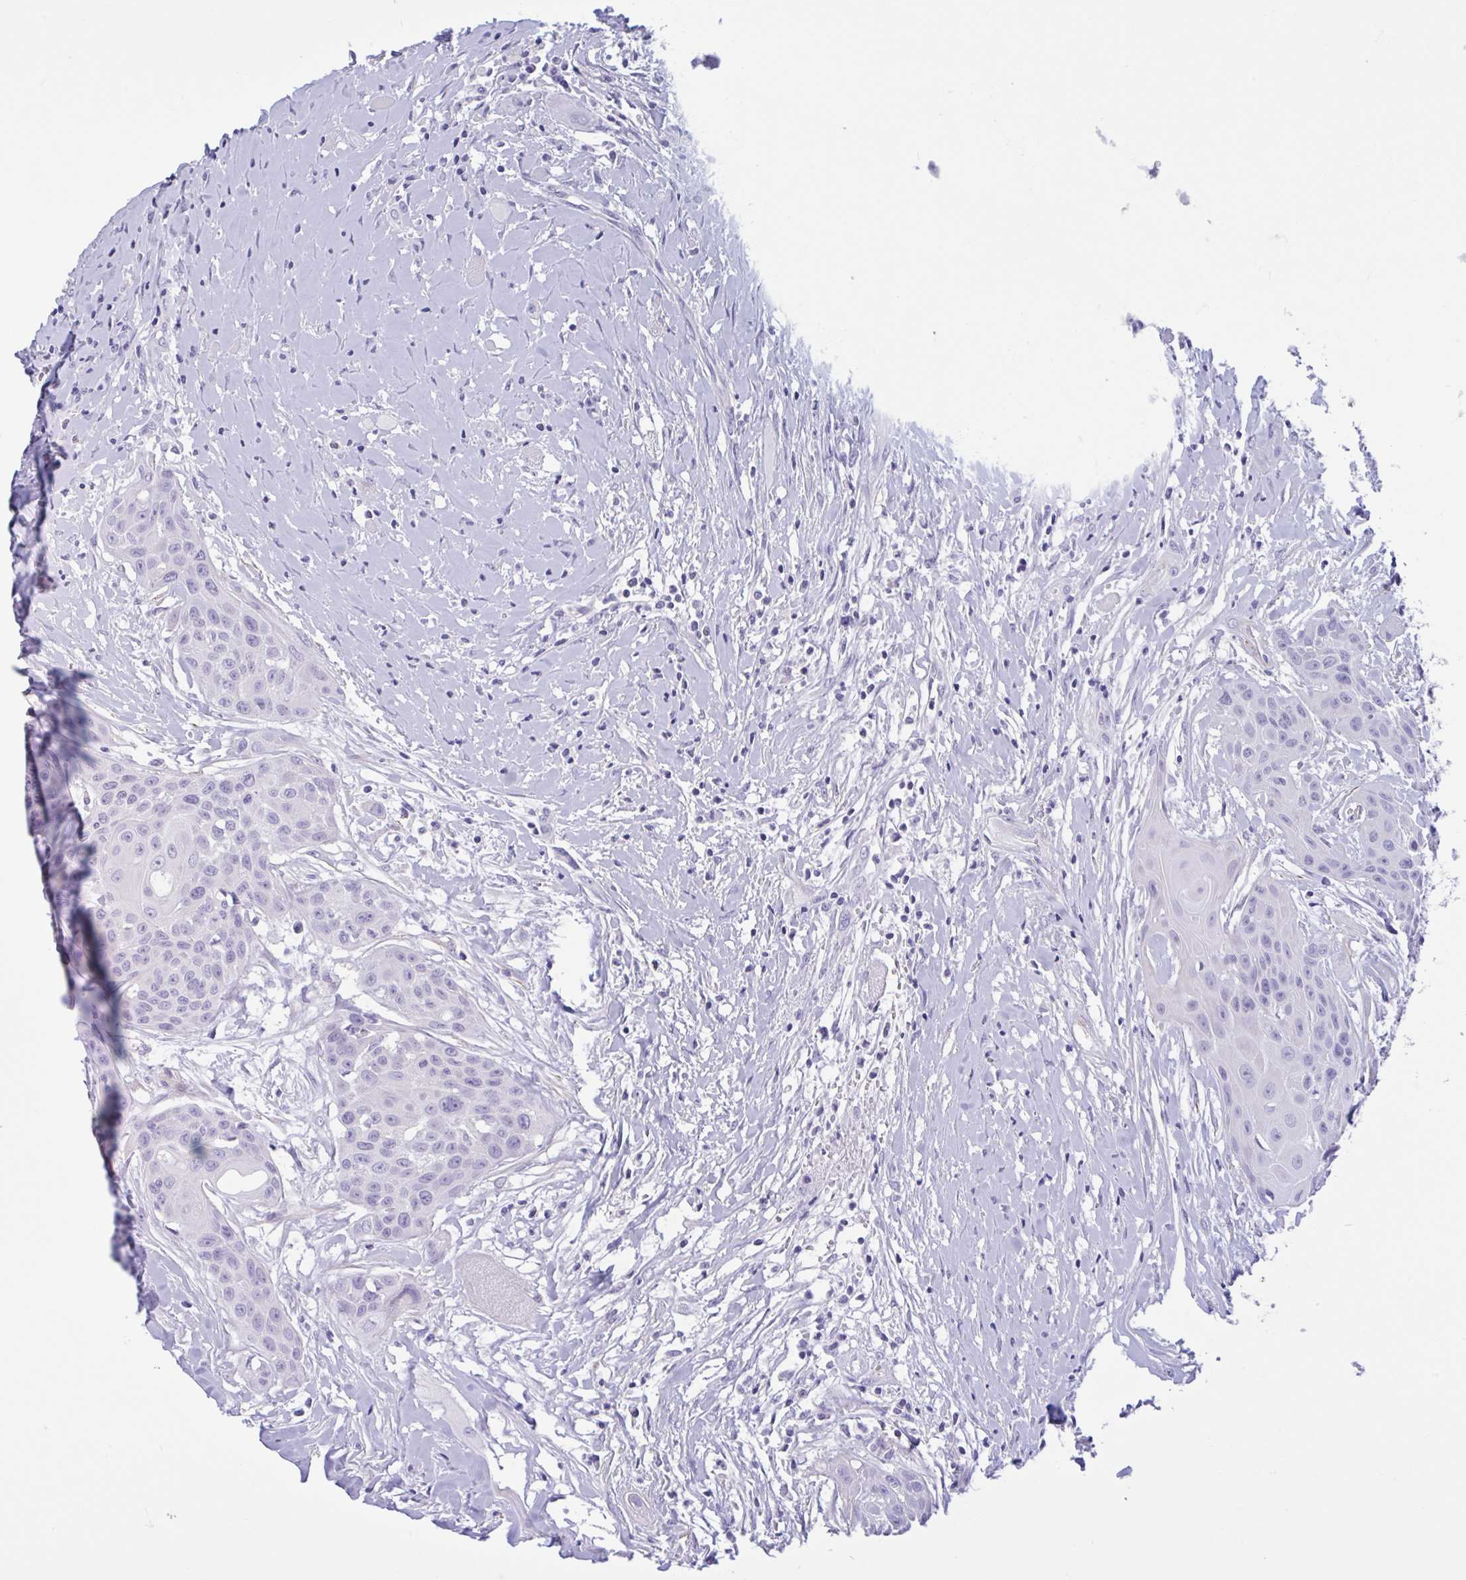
{"staining": {"intensity": "negative", "quantity": "none", "location": "none"}, "tissue": "head and neck cancer", "cell_type": "Tumor cells", "image_type": "cancer", "snomed": [{"axis": "morphology", "description": "Squamous cell carcinoma, NOS"}, {"axis": "topography", "description": "Head-Neck"}], "caption": "A photomicrograph of human head and neck squamous cell carcinoma is negative for staining in tumor cells.", "gene": "AHCYL2", "patient": {"sex": "female", "age": 73}}